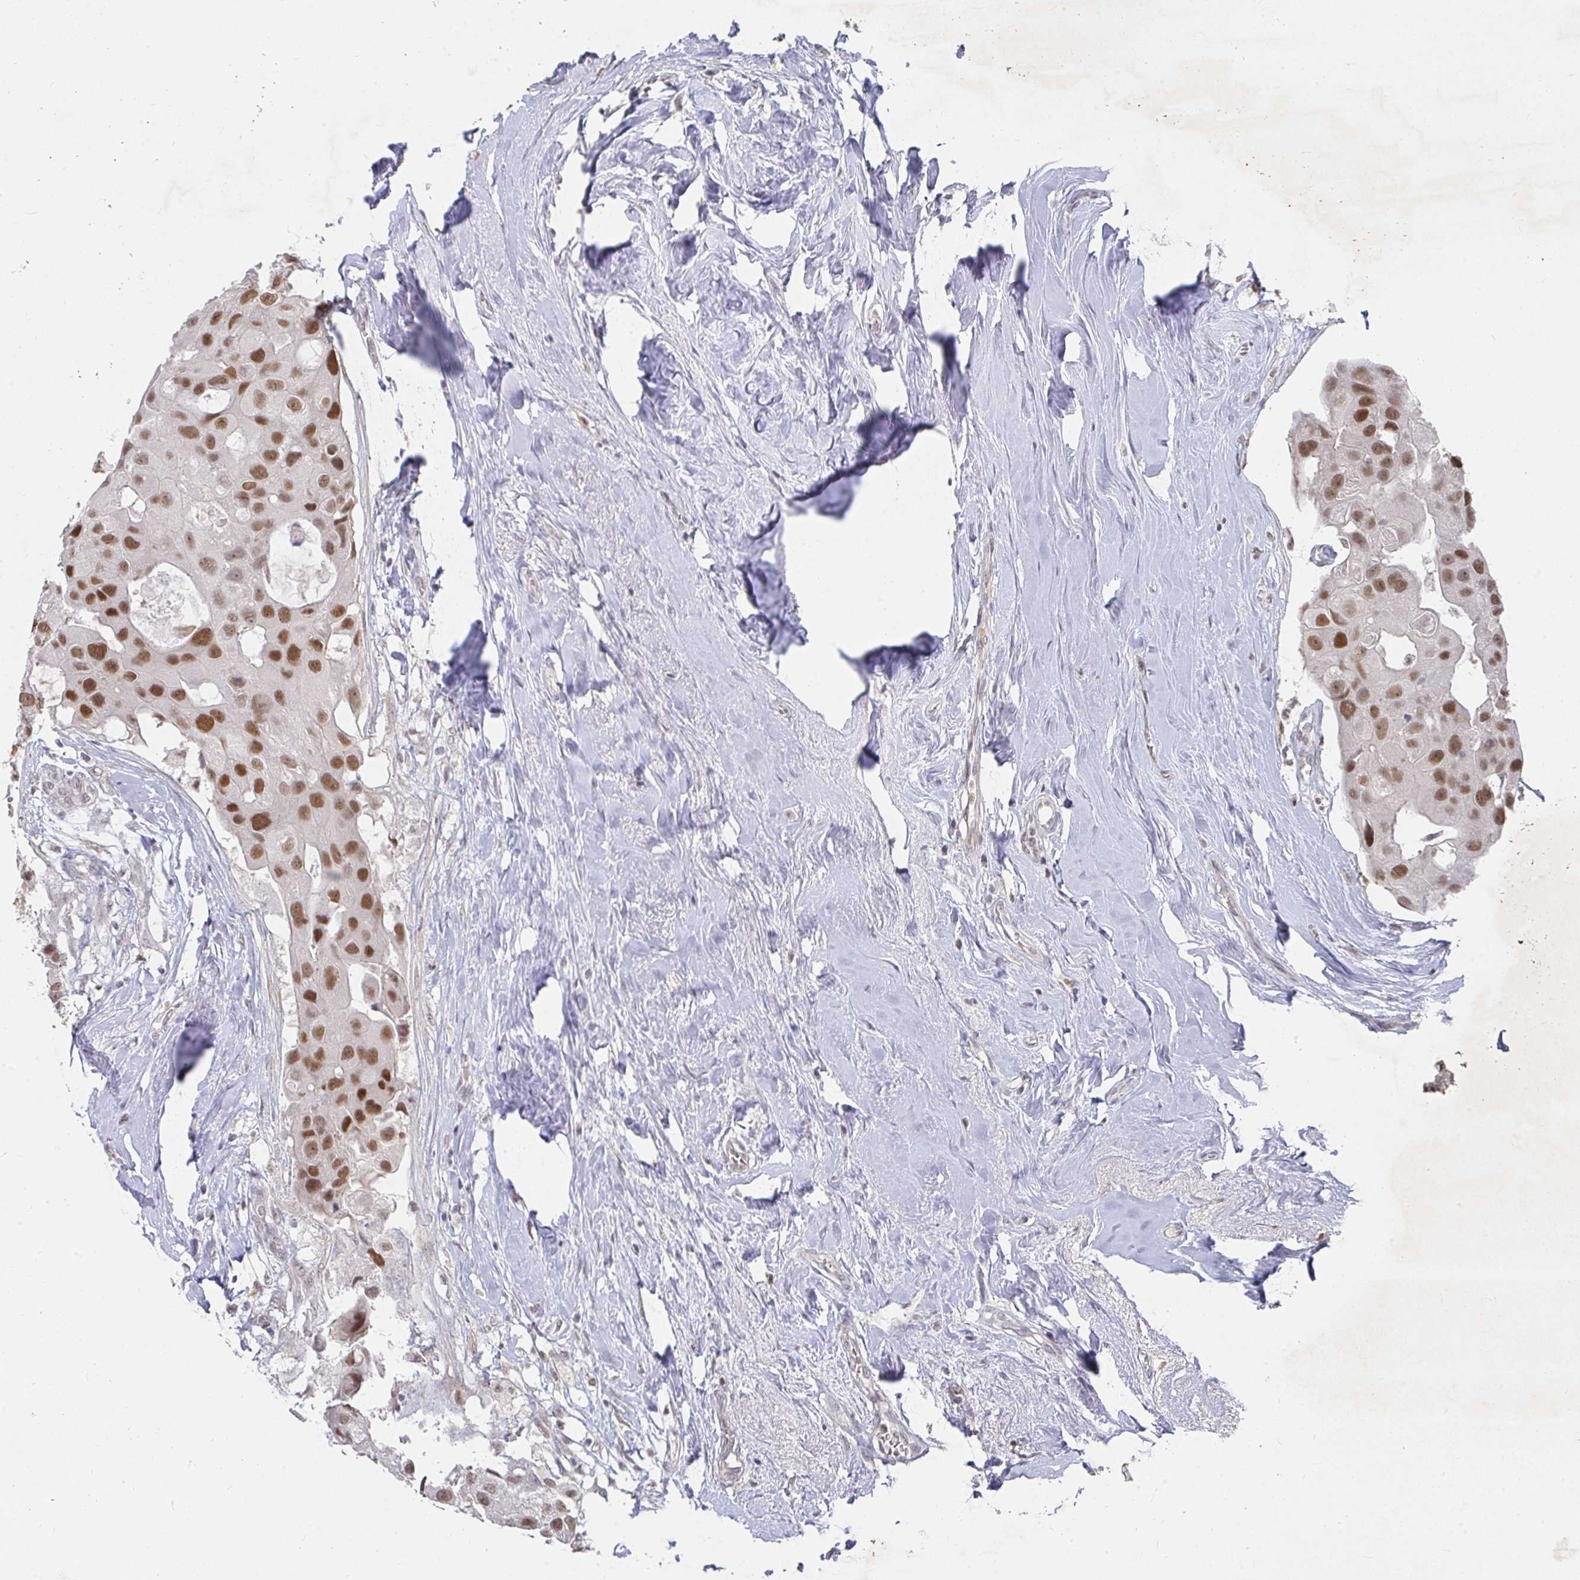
{"staining": {"intensity": "moderate", "quantity": ">75%", "location": "nuclear"}, "tissue": "breast cancer", "cell_type": "Tumor cells", "image_type": "cancer", "snomed": [{"axis": "morphology", "description": "Duct carcinoma"}, {"axis": "topography", "description": "Breast"}], "caption": "Breast cancer stained with DAB IHC exhibits medium levels of moderate nuclear staining in approximately >75% of tumor cells.", "gene": "RCOR1", "patient": {"sex": "female", "age": 43}}